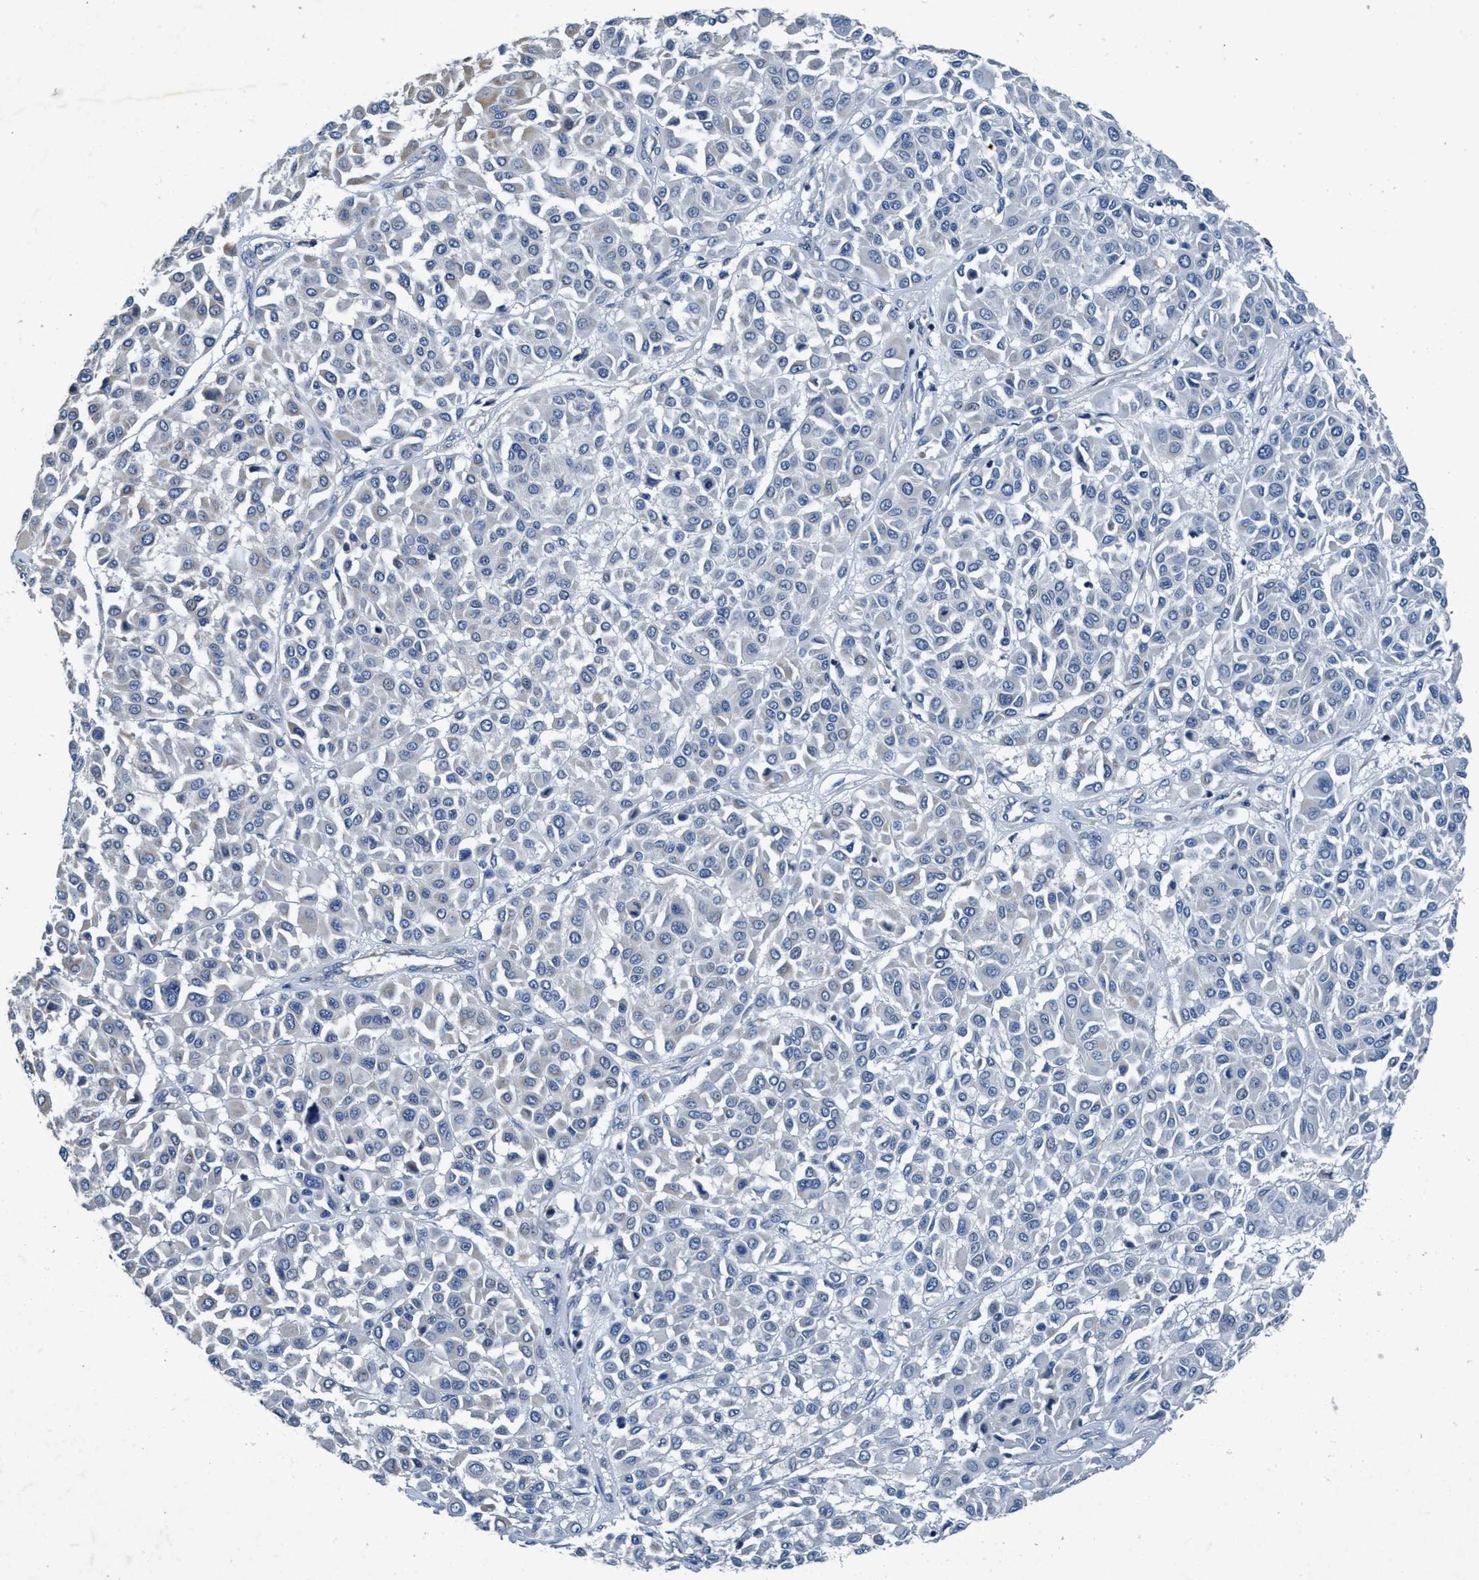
{"staining": {"intensity": "negative", "quantity": "none", "location": "none"}, "tissue": "melanoma", "cell_type": "Tumor cells", "image_type": "cancer", "snomed": [{"axis": "morphology", "description": "Malignant melanoma, Metastatic site"}, {"axis": "topography", "description": "Soft tissue"}], "caption": "Immunohistochemistry image of human melanoma stained for a protein (brown), which shows no staining in tumor cells.", "gene": "ANKFN1", "patient": {"sex": "male", "age": 41}}